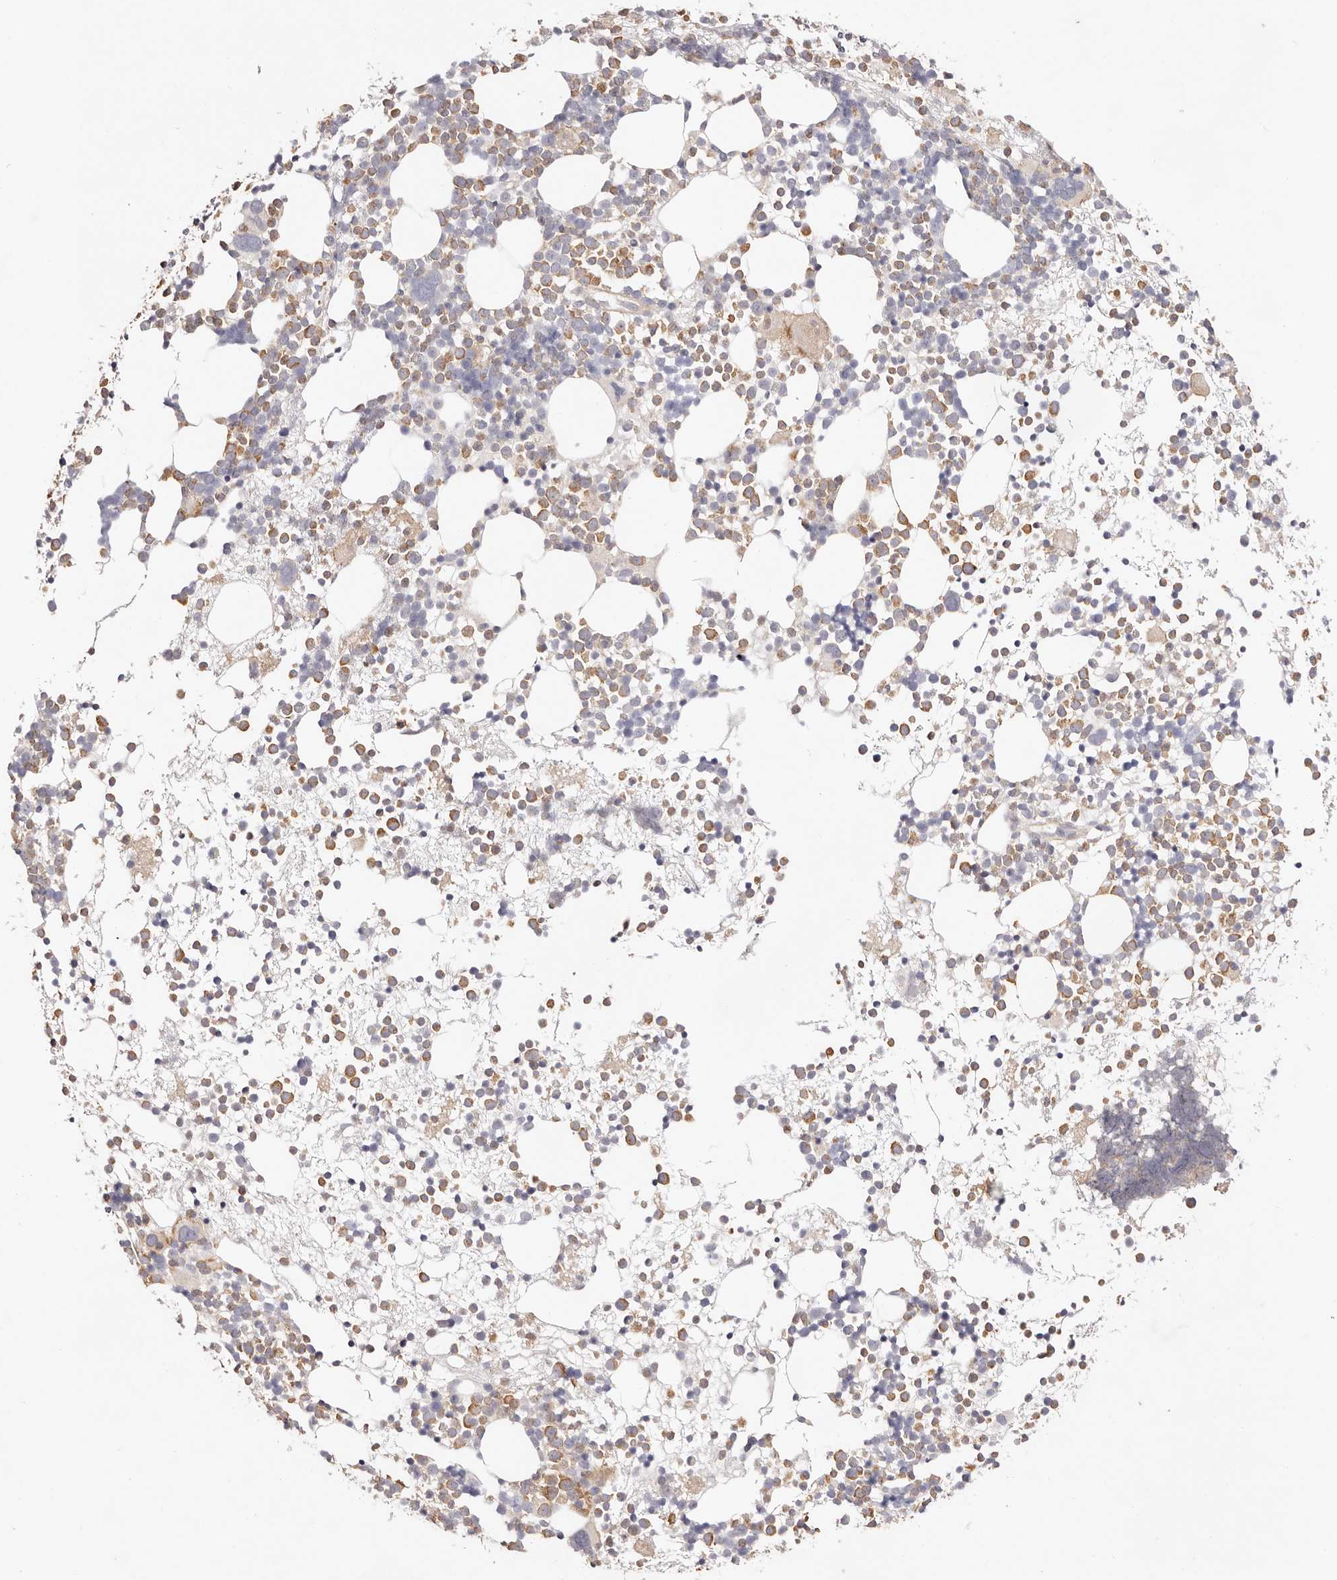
{"staining": {"intensity": "moderate", "quantity": ">75%", "location": "cytoplasmic/membranous"}, "tissue": "bone marrow", "cell_type": "Hematopoietic cells", "image_type": "normal", "snomed": [{"axis": "morphology", "description": "Normal tissue, NOS"}, {"axis": "topography", "description": "Bone marrow"}], "caption": "A high-resolution micrograph shows immunohistochemistry staining of unremarkable bone marrow, which reveals moderate cytoplasmic/membranous expression in approximately >75% of hematopoietic cells. The staining is performed using DAB brown chromogen to label protein expression. The nuclei are counter-stained blue using hematoxylin.", "gene": "SLC35B2", "patient": {"sex": "female", "age": 57}}